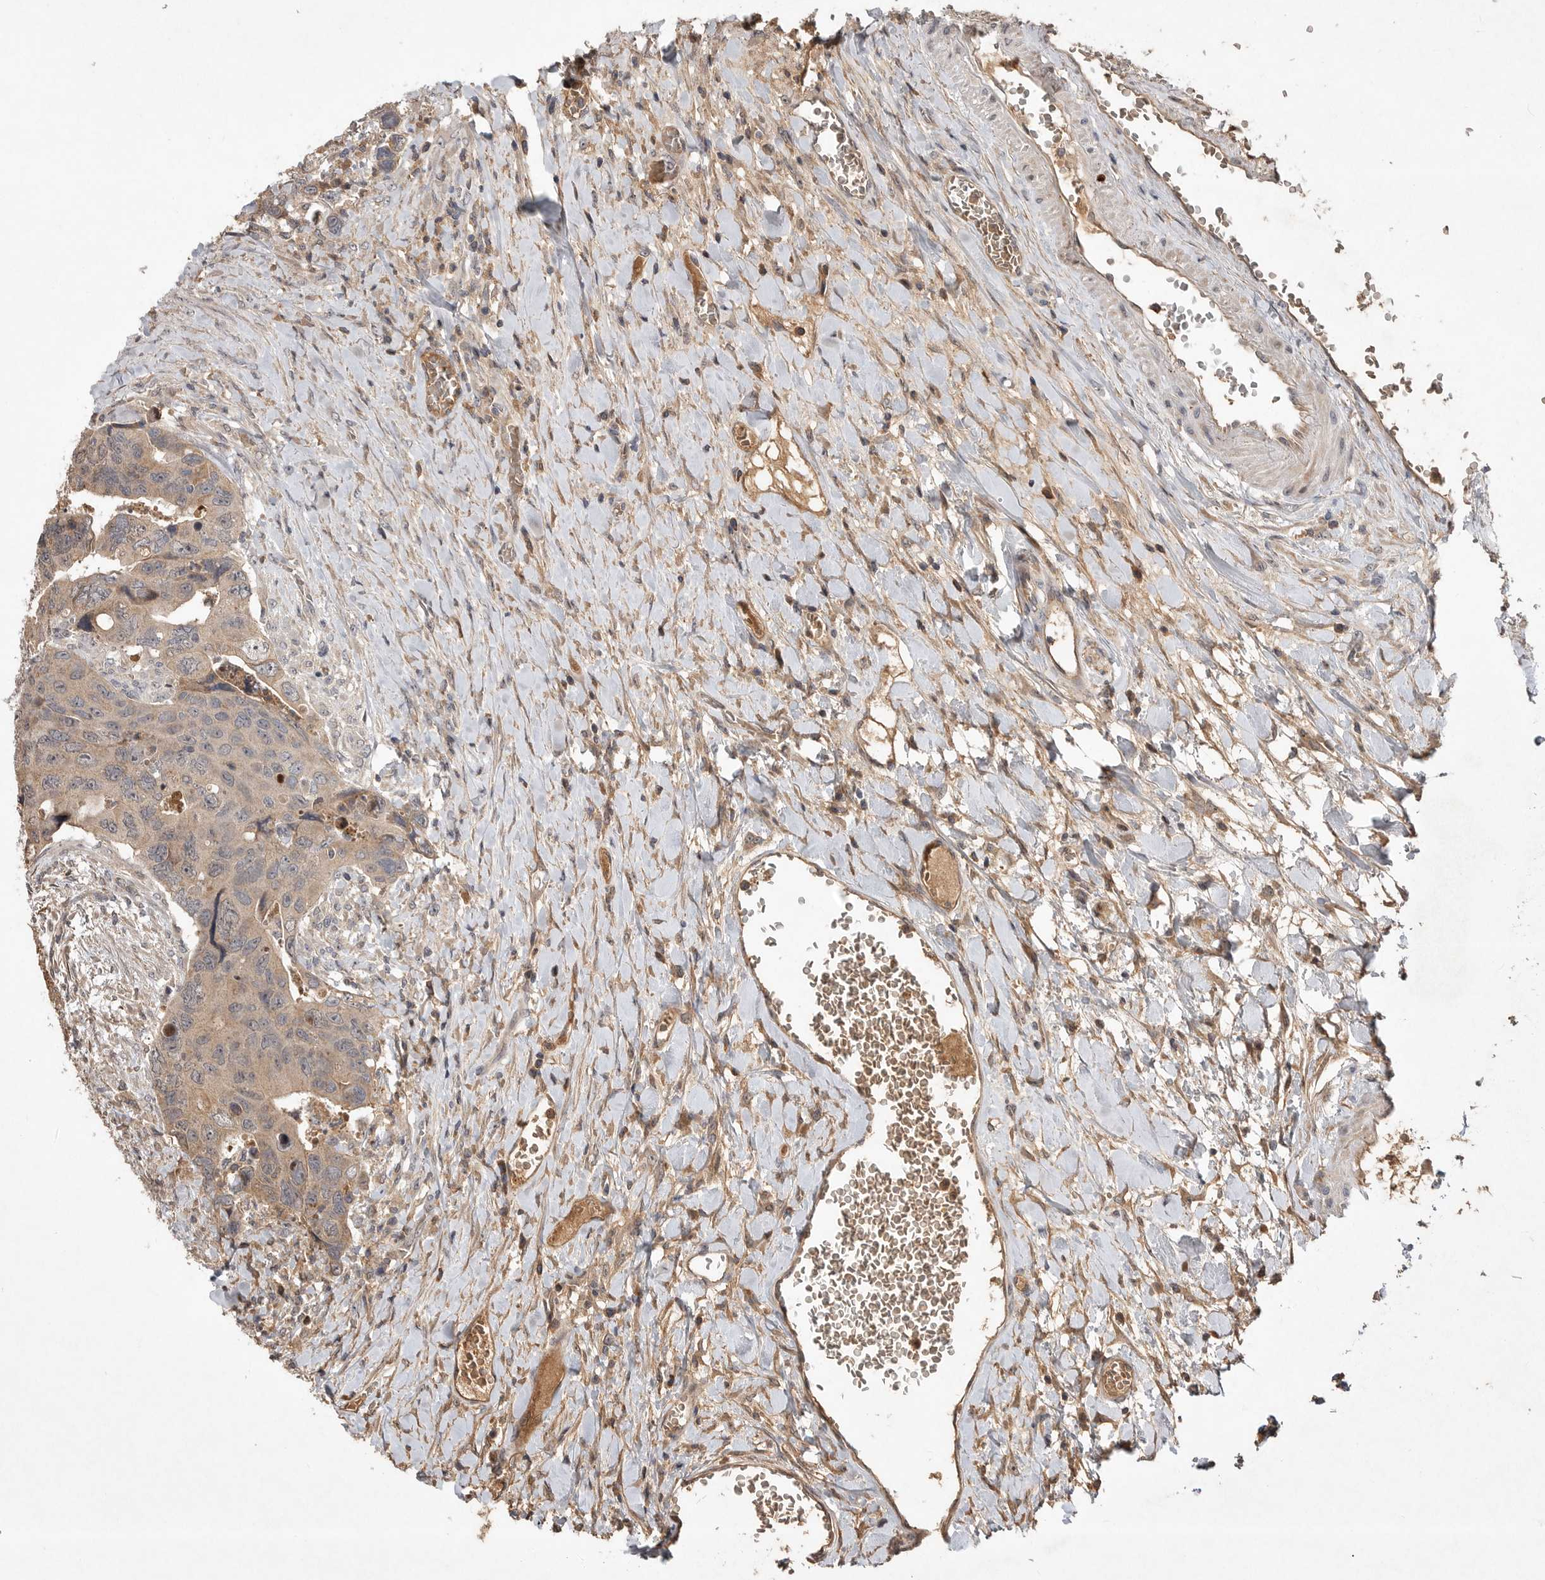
{"staining": {"intensity": "weak", "quantity": ">75%", "location": "cytoplasmic/membranous"}, "tissue": "colorectal cancer", "cell_type": "Tumor cells", "image_type": "cancer", "snomed": [{"axis": "morphology", "description": "Adenocarcinoma, NOS"}, {"axis": "topography", "description": "Rectum"}], "caption": "This is a micrograph of IHC staining of colorectal cancer (adenocarcinoma), which shows weak staining in the cytoplasmic/membranous of tumor cells.", "gene": "VN1R4", "patient": {"sex": "male", "age": 63}}